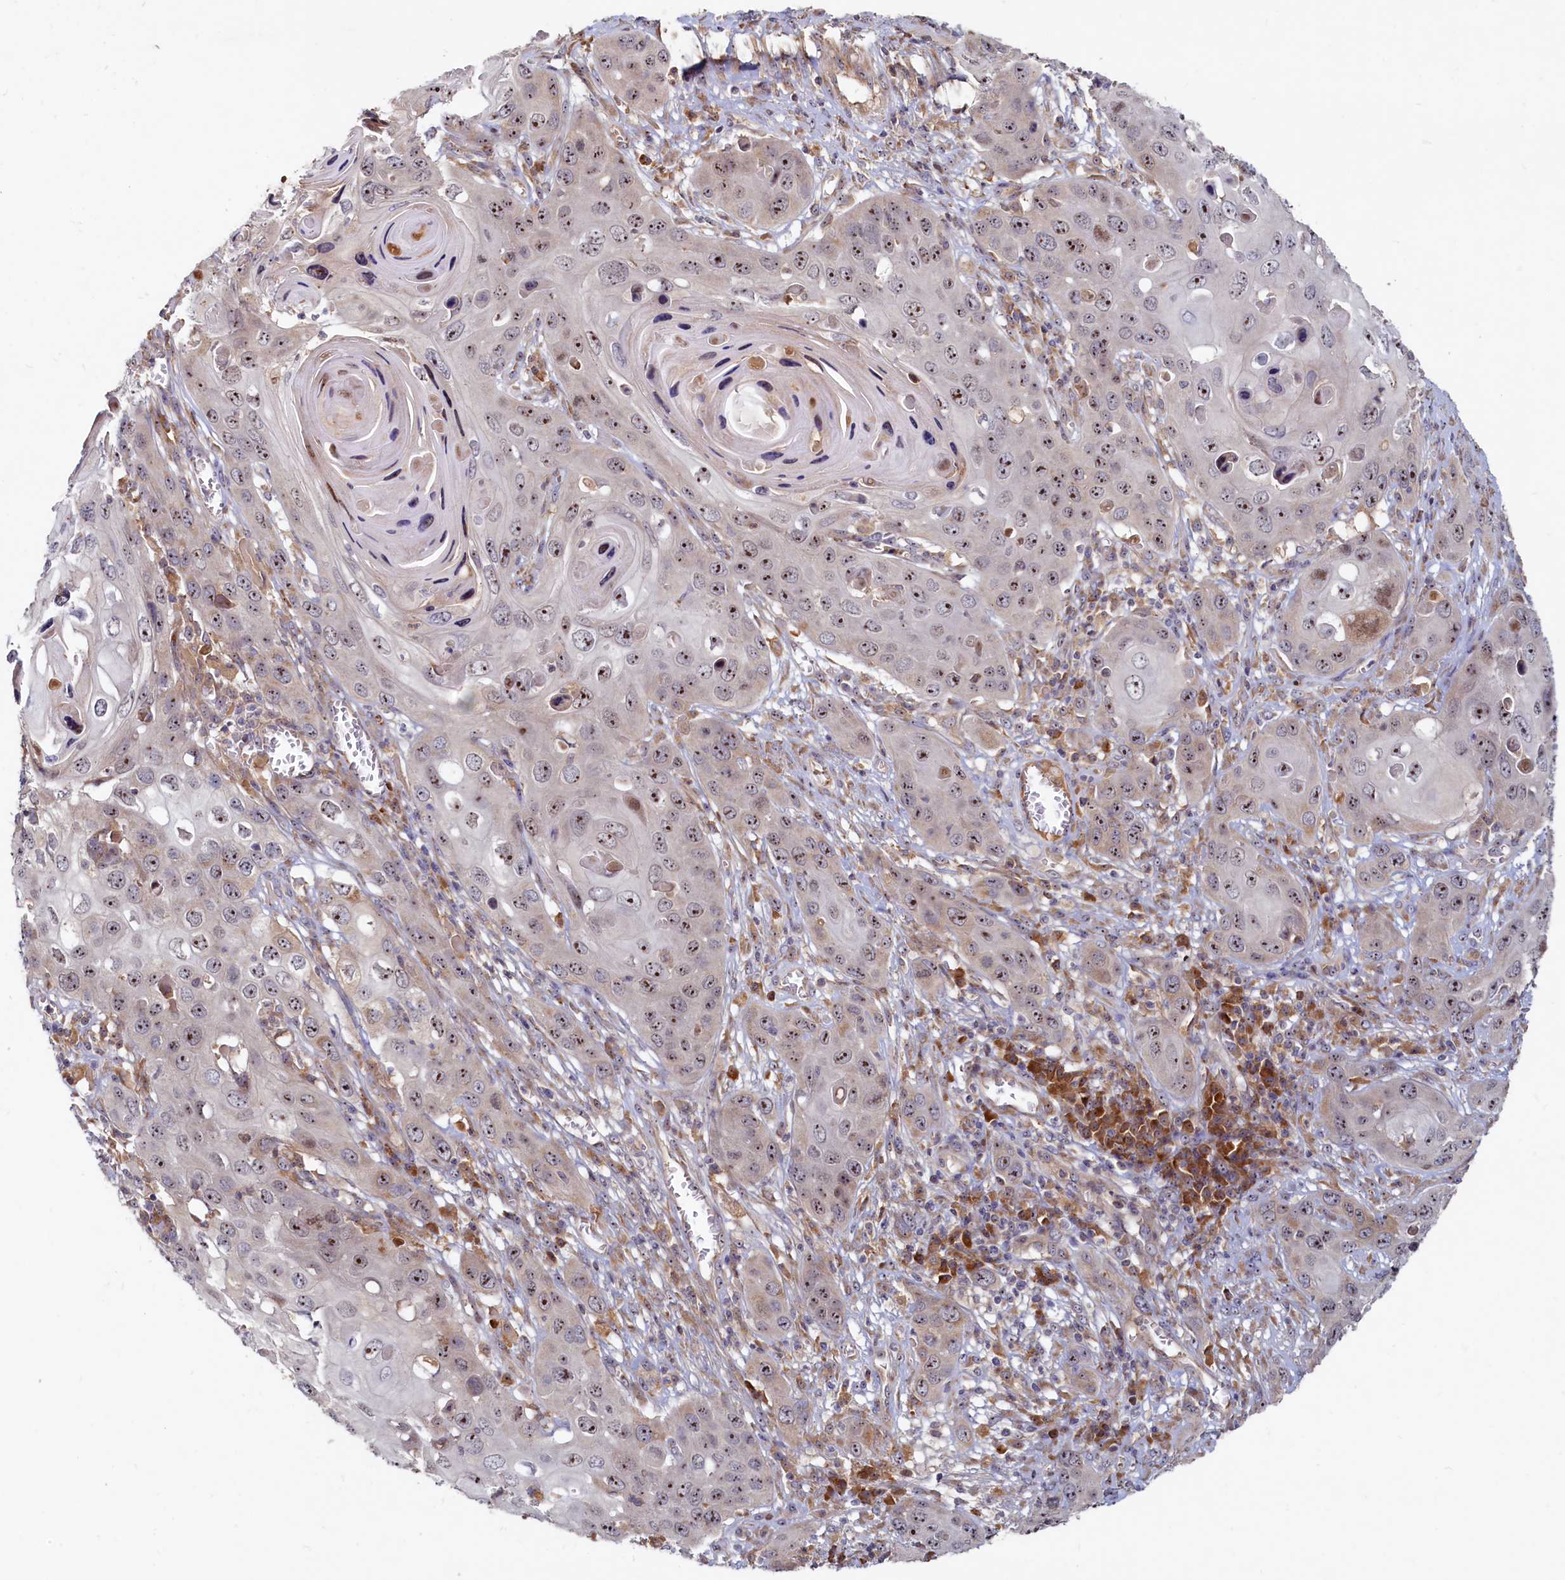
{"staining": {"intensity": "moderate", "quantity": ">75%", "location": "nuclear"}, "tissue": "skin cancer", "cell_type": "Tumor cells", "image_type": "cancer", "snomed": [{"axis": "morphology", "description": "Squamous cell carcinoma, NOS"}, {"axis": "topography", "description": "Skin"}], "caption": "A brown stain labels moderate nuclear expression of a protein in skin squamous cell carcinoma tumor cells. Immunohistochemistry stains the protein of interest in brown and the nuclei are stained blue.", "gene": "RGS7BP", "patient": {"sex": "male", "age": 55}}